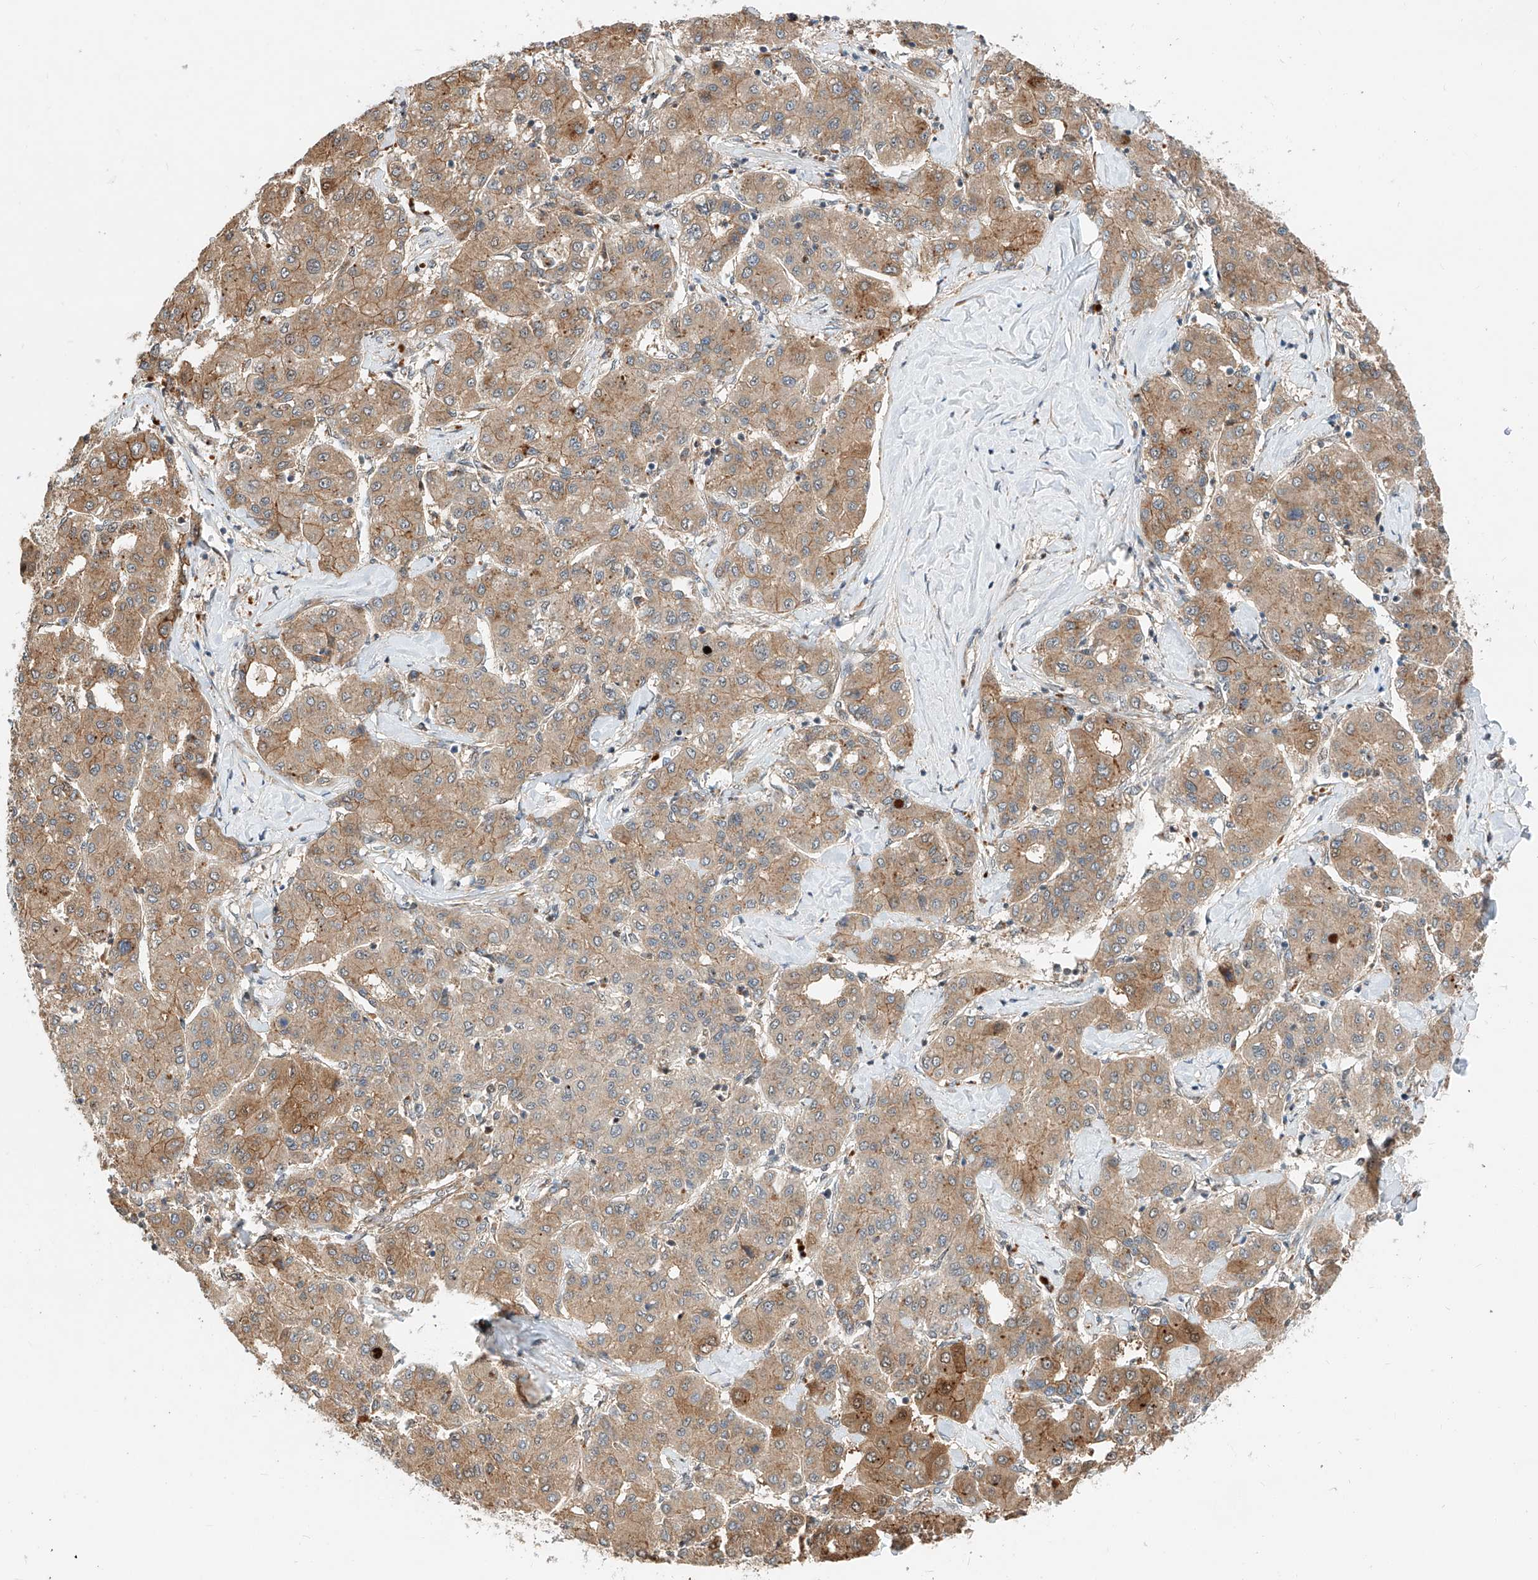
{"staining": {"intensity": "moderate", "quantity": ">75%", "location": "cytoplasmic/membranous"}, "tissue": "liver cancer", "cell_type": "Tumor cells", "image_type": "cancer", "snomed": [{"axis": "morphology", "description": "Carcinoma, Hepatocellular, NOS"}, {"axis": "topography", "description": "Liver"}], "caption": "Moderate cytoplasmic/membranous protein staining is appreciated in approximately >75% of tumor cells in liver cancer.", "gene": "CPAMD8", "patient": {"sex": "male", "age": 65}}